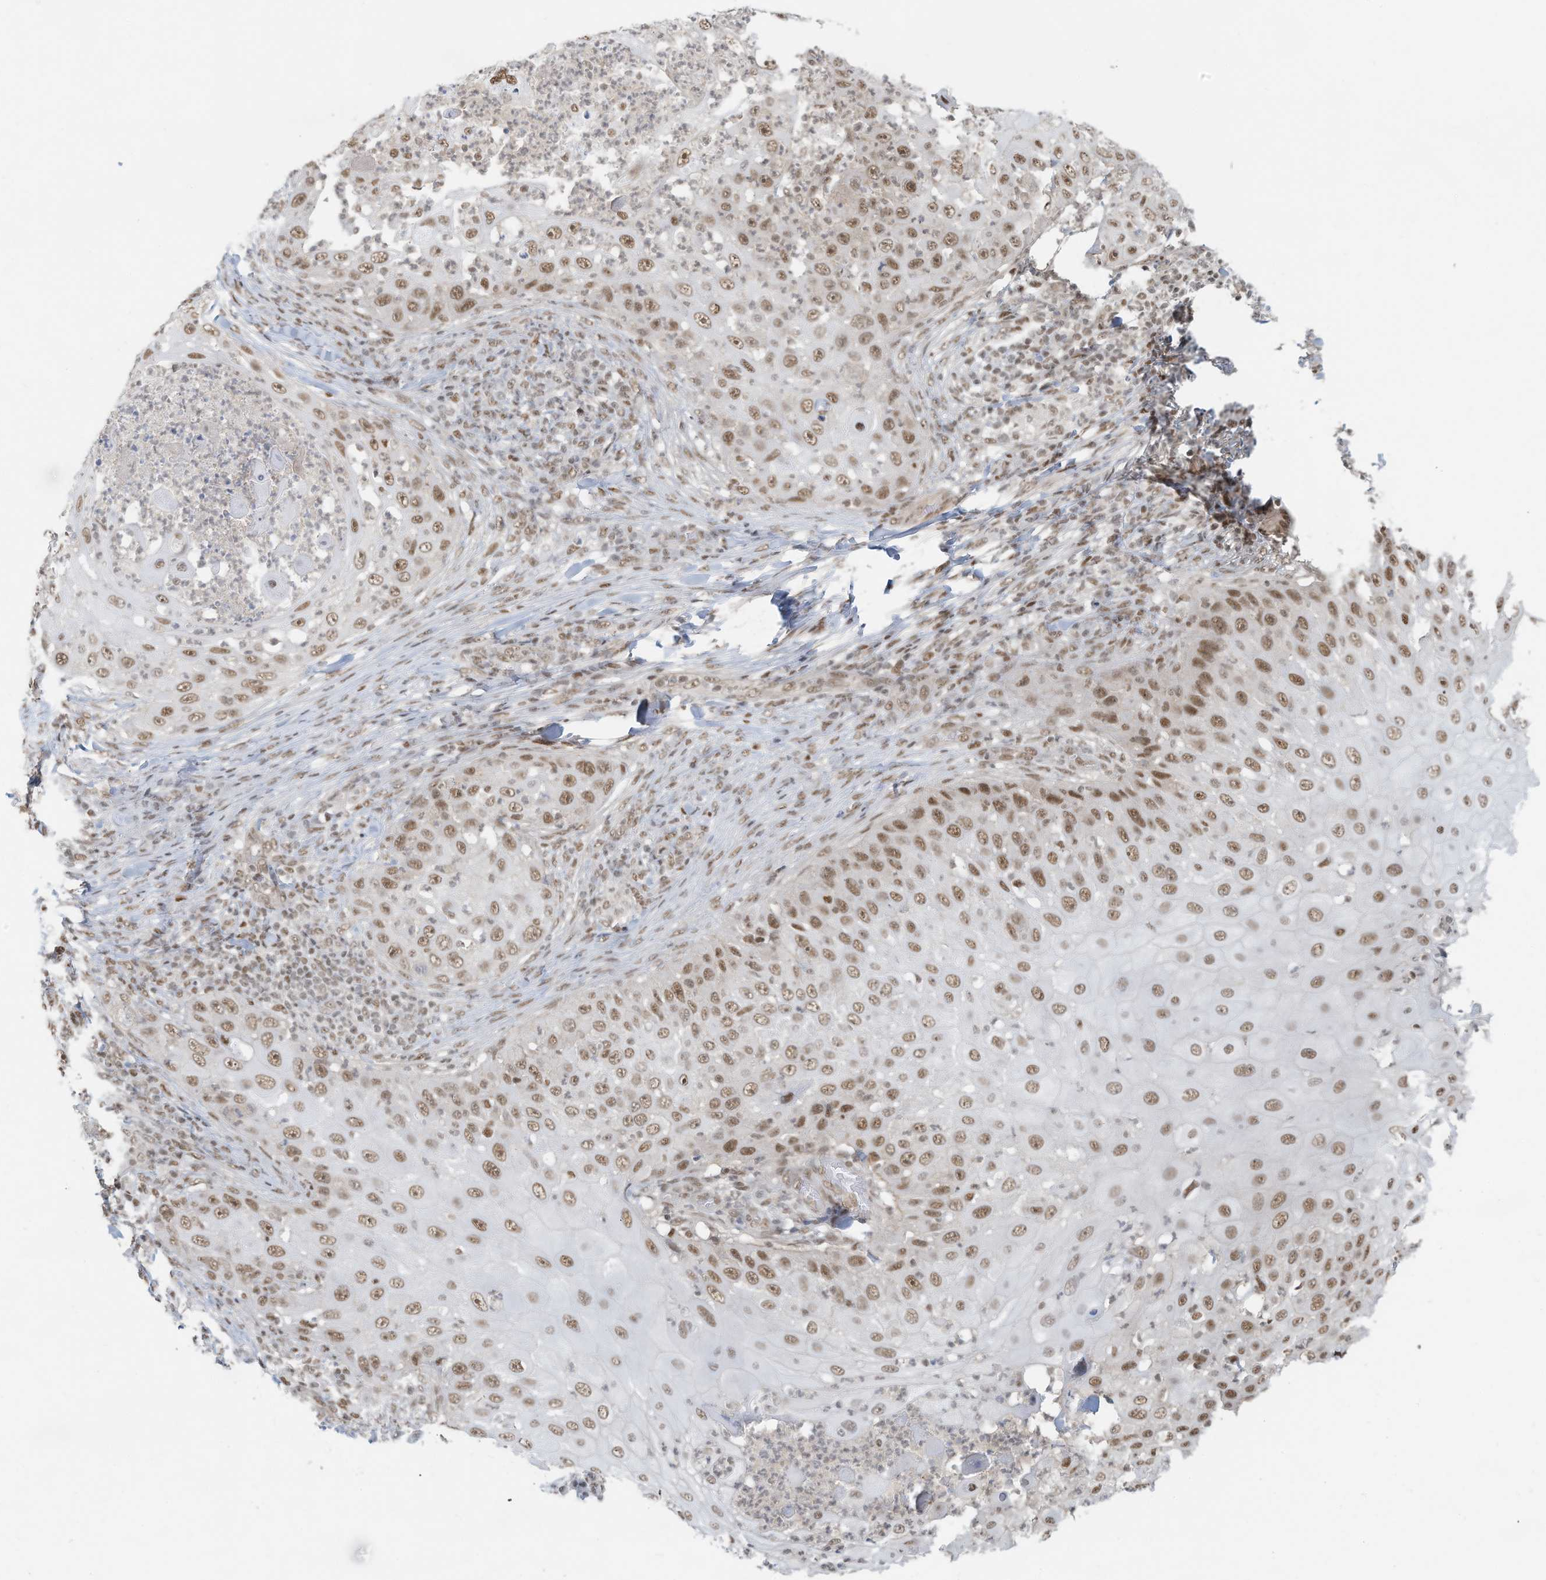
{"staining": {"intensity": "moderate", "quantity": ">75%", "location": "nuclear"}, "tissue": "skin cancer", "cell_type": "Tumor cells", "image_type": "cancer", "snomed": [{"axis": "morphology", "description": "Squamous cell carcinoma, NOS"}, {"axis": "topography", "description": "Skin"}], "caption": "Protein expression analysis of human skin cancer (squamous cell carcinoma) reveals moderate nuclear positivity in approximately >75% of tumor cells.", "gene": "DBR1", "patient": {"sex": "female", "age": 44}}